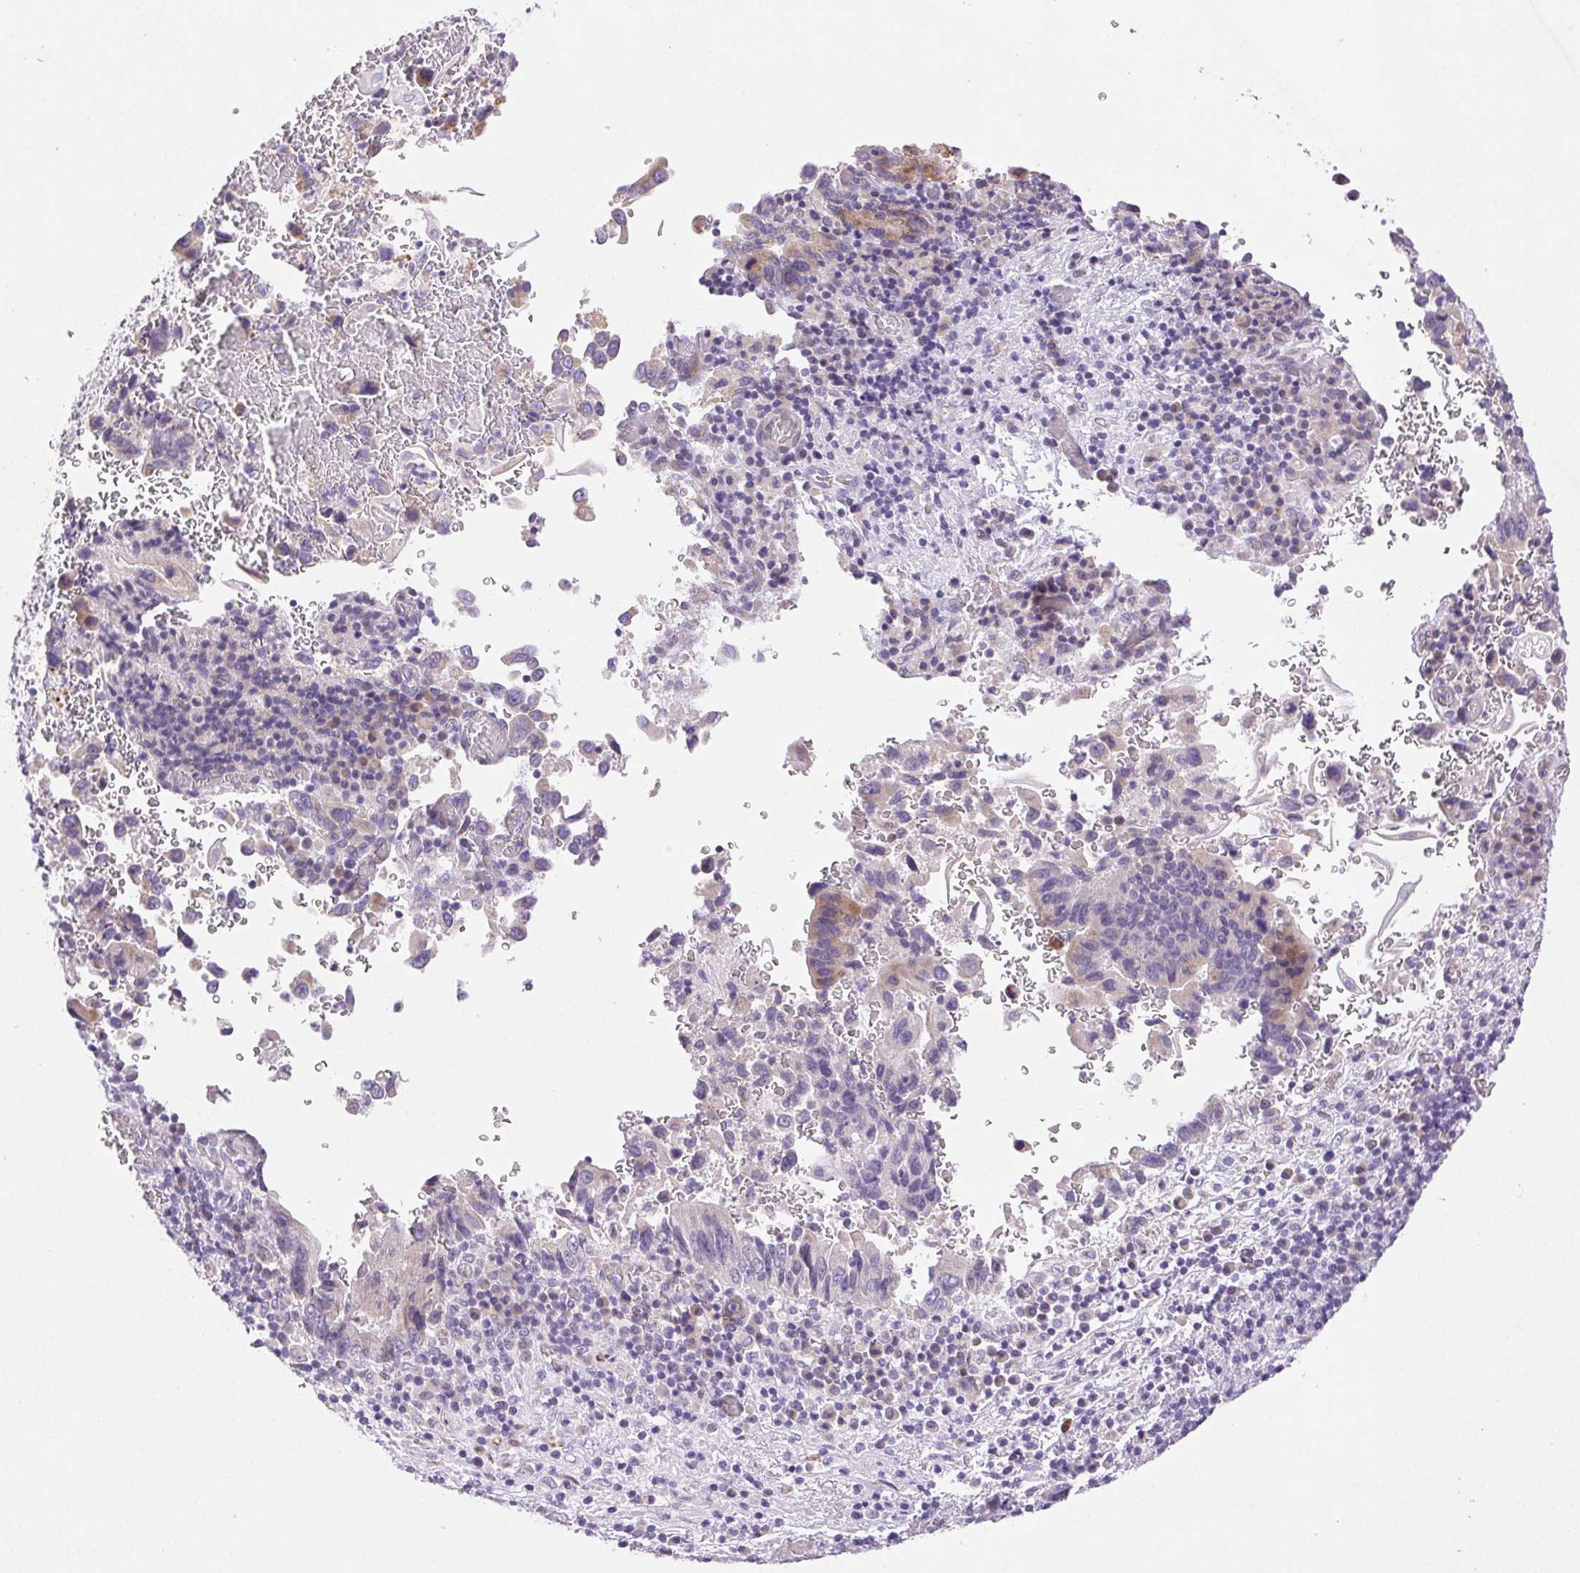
{"staining": {"intensity": "weak", "quantity": "<25%", "location": "cytoplasmic/membranous"}, "tissue": "stomach cancer", "cell_type": "Tumor cells", "image_type": "cancer", "snomed": [{"axis": "morphology", "description": "Adenocarcinoma, NOS"}, {"axis": "topography", "description": "Stomach, upper"}], "caption": "High power microscopy histopathology image of an immunohistochemistry (IHC) image of stomach cancer, revealing no significant positivity in tumor cells.", "gene": "ARHGAP11B", "patient": {"sex": "male", "age": 74}}